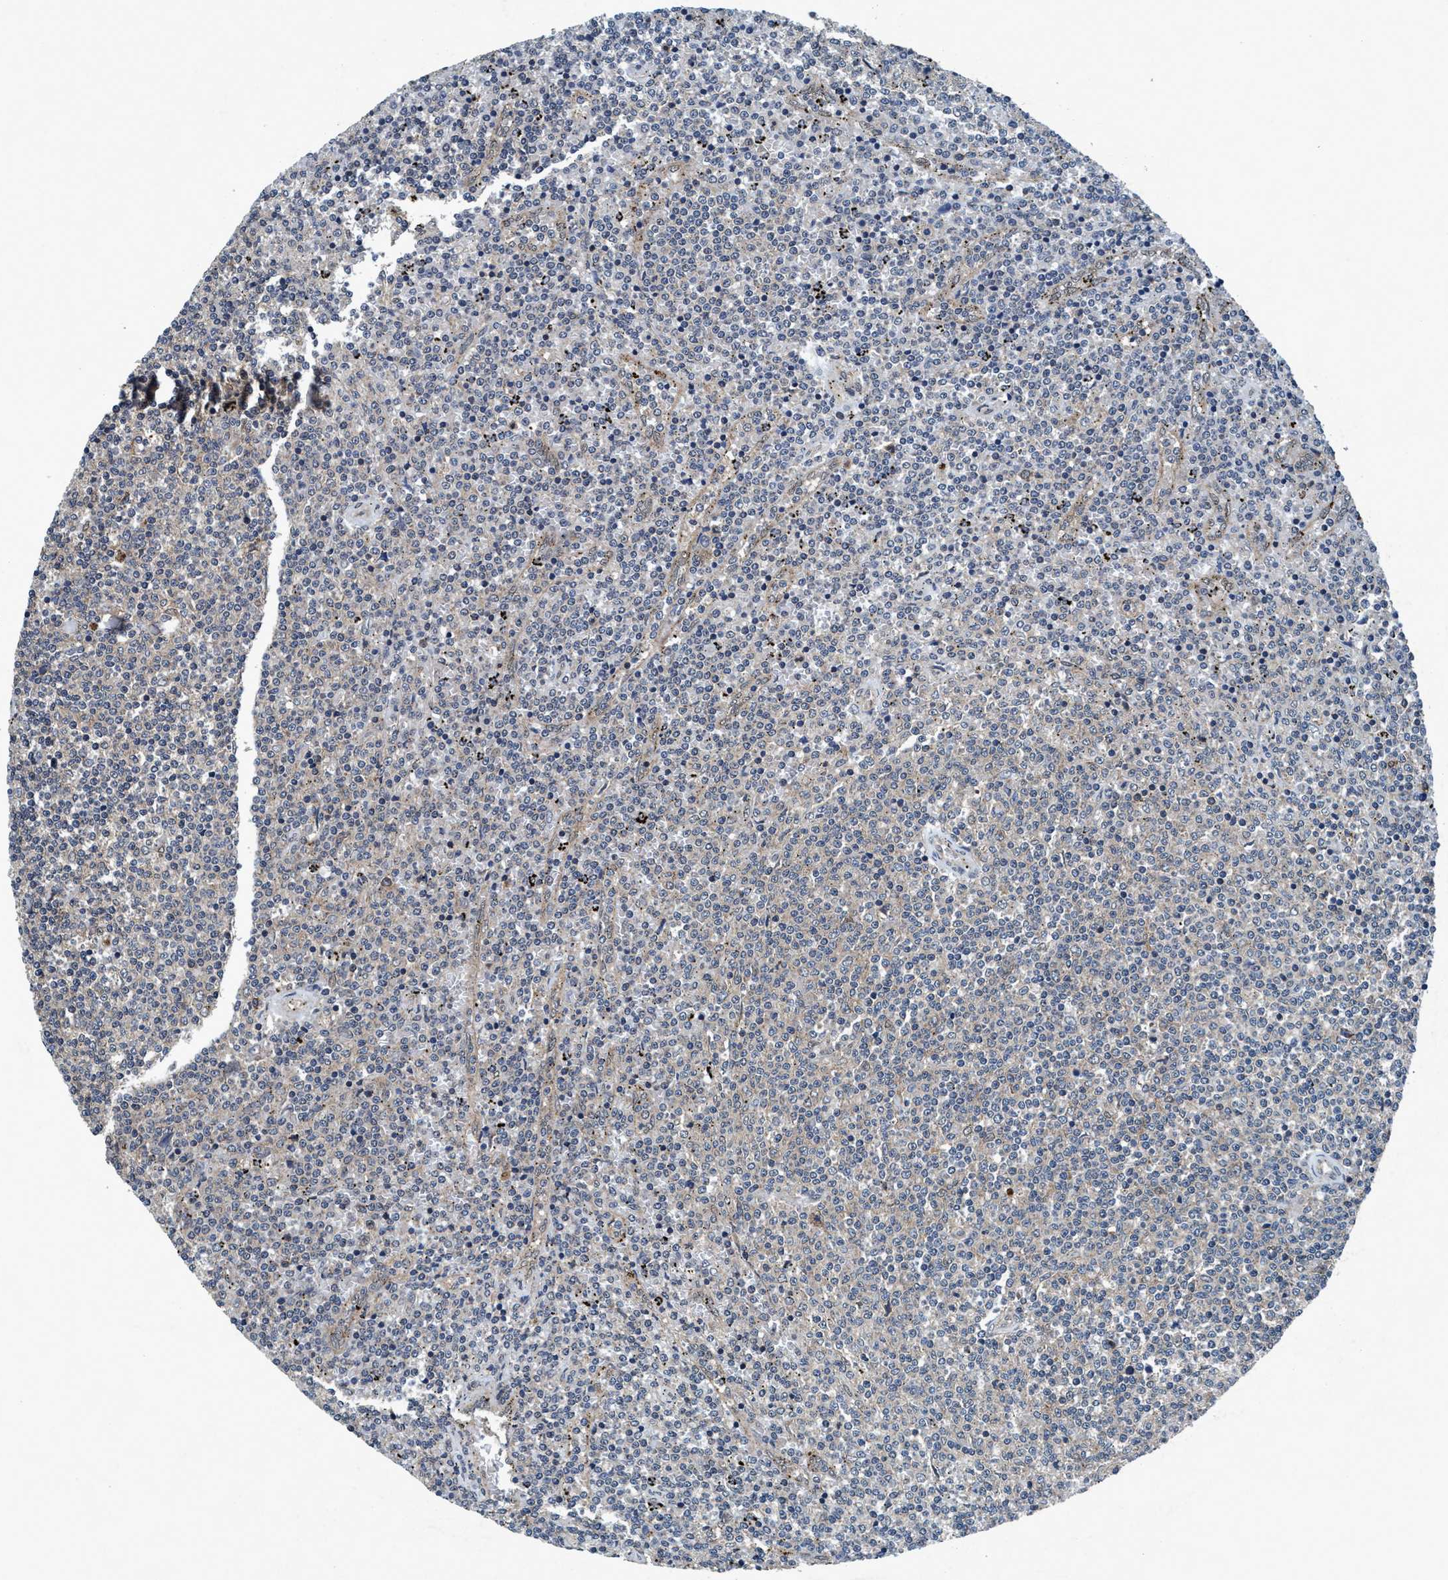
{"staining": {"intensity": "negative", "quantity": "none", "location": "none"}, "tissue": "lymphoma", "cell_type": "Tumor cells", "image_type": "cancer", "snomed": [{"axis": "morphology", "description": "Malignant lymphoma, non-Hodgkin's type, Low grade"}, {"axis": "topography", "description": "Spleen"}], "caption": "Lymphoma stained for a protein using immunohistochemistry reveals no staining tumor cells.", "gene": "AKT1S1", "patient": {"sex": "female", "age": 50}}